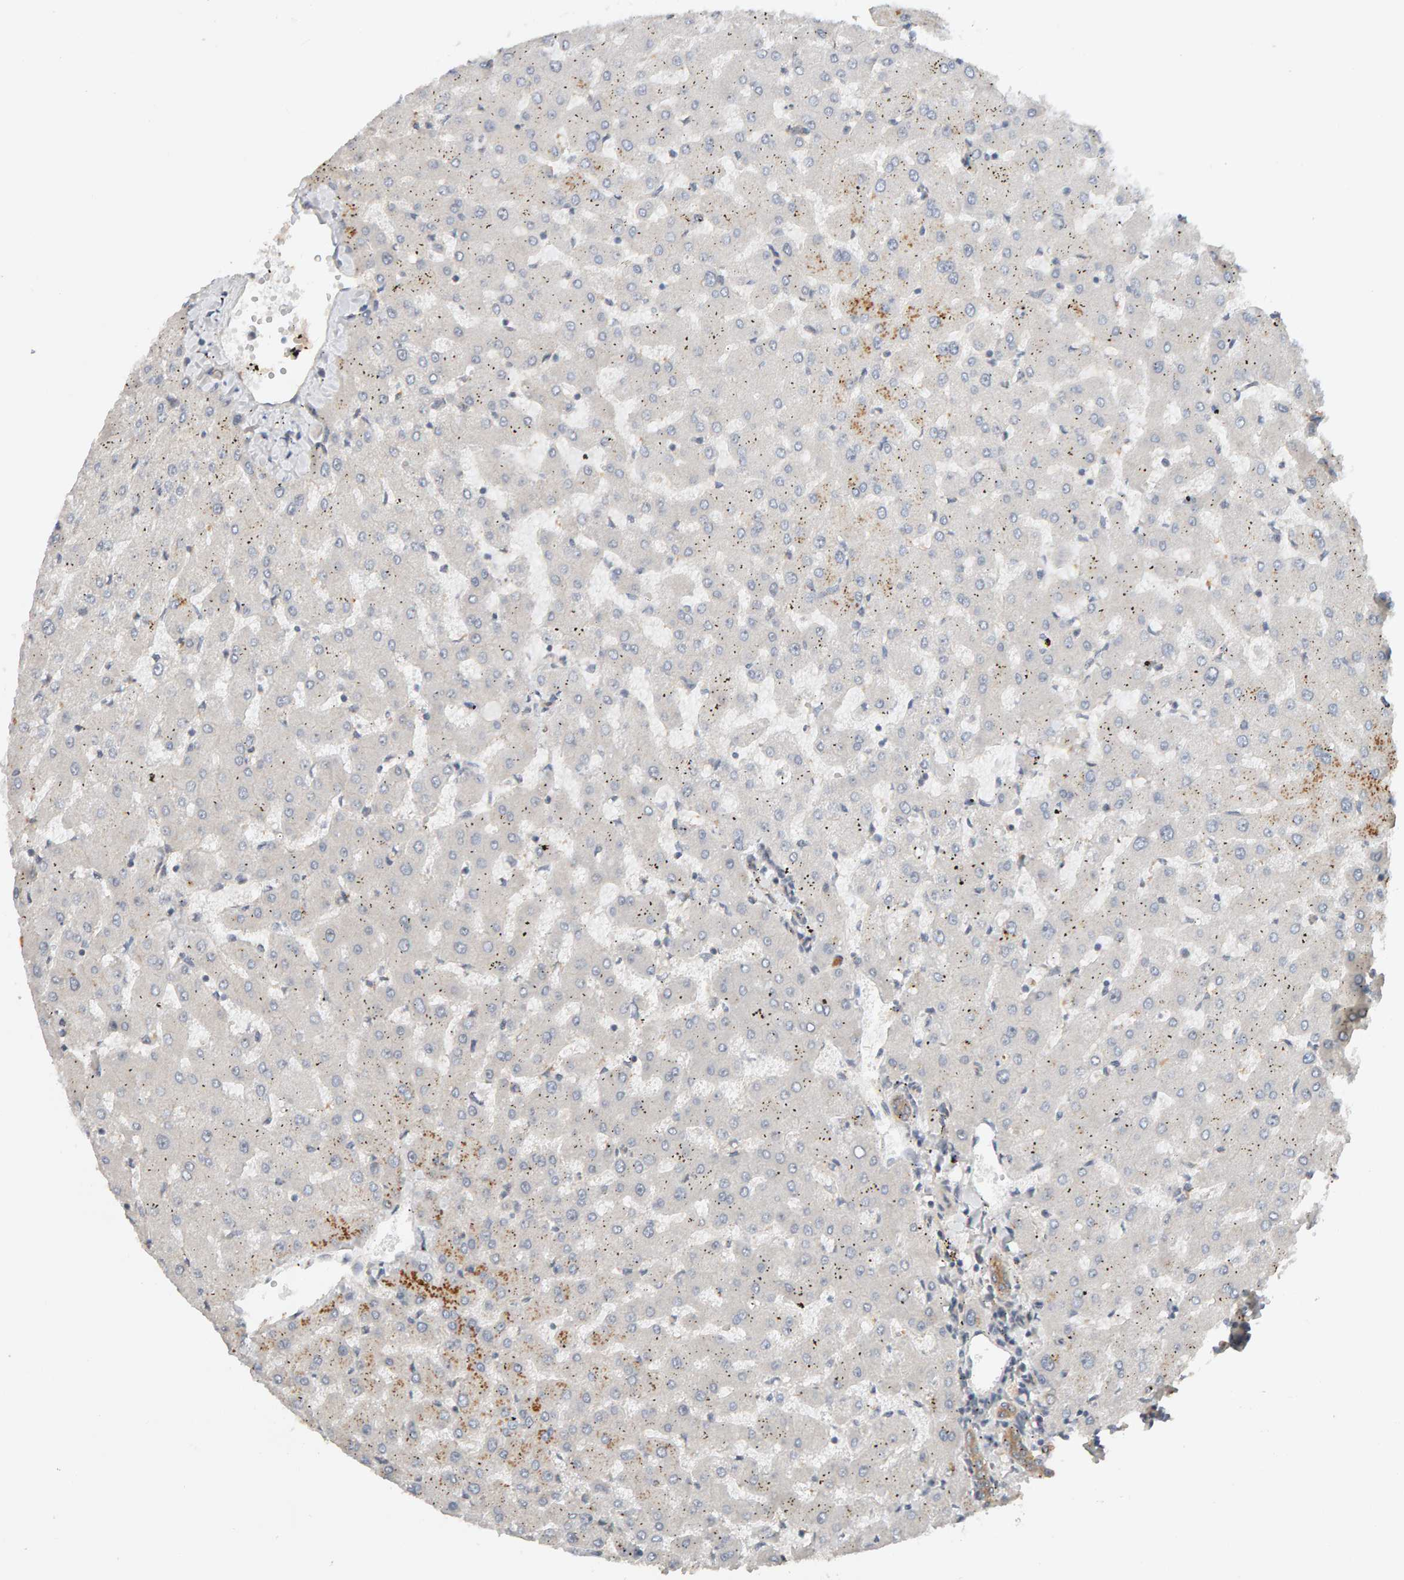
{"staining": {"intensity": "weak", "quantity": ">75%", "location": "cytoplasmic/membranous"}, "tissue": "liver", "cell_type": "Cholangiocytes", "image_type": "normal", "snomed": [{"axis": "morphology", "description": "Normal tissue, NOS"}, {"axis": "topography", "description": "Liver"}], "caption": "Normal liver displays weak cytoplasmic/membranous expression in about >75% of cholangiocytes.", "gene": "PPP1R16A", "patient": {"sex": "female", "age": 63}}